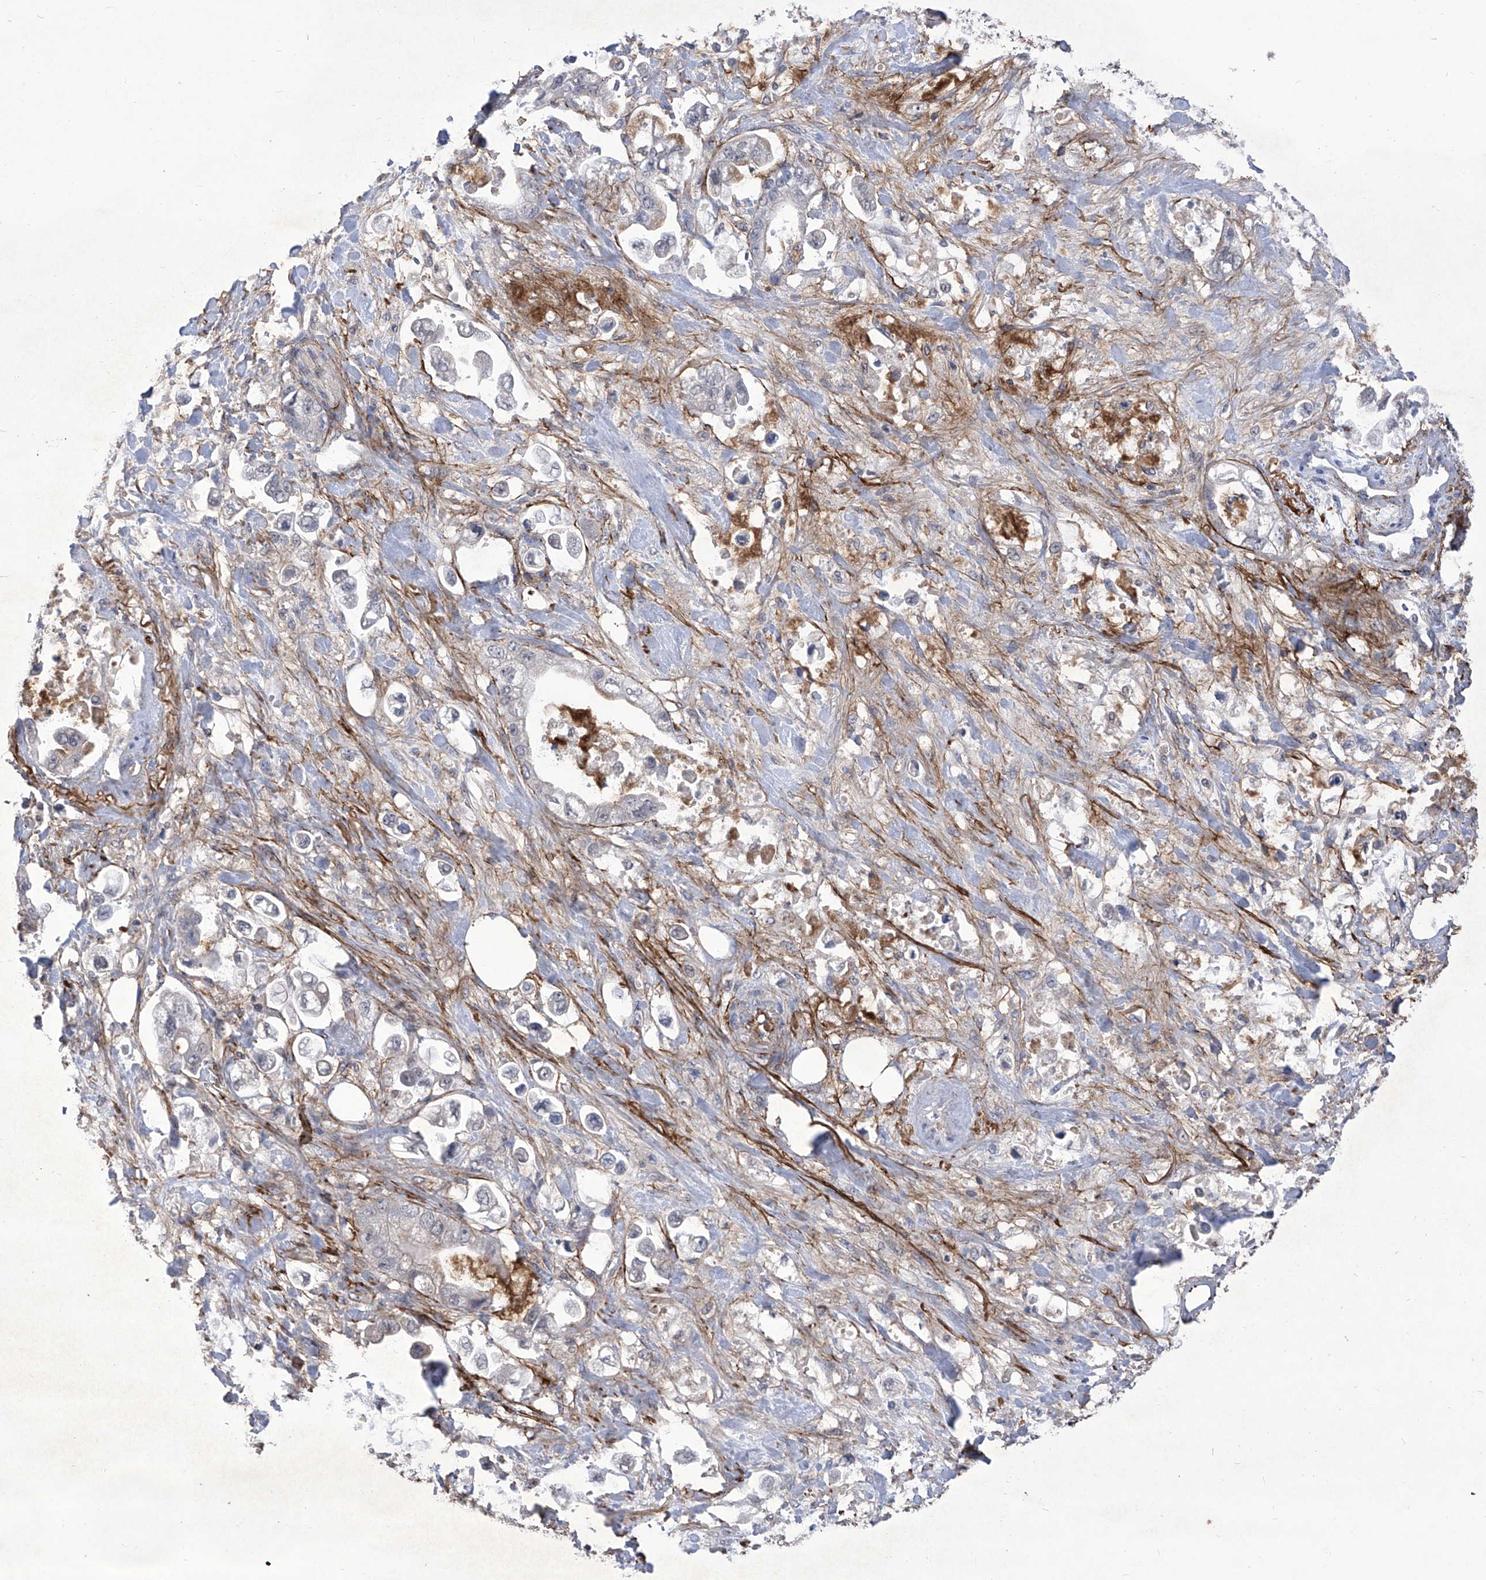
{"staining": {"intensity": "negative", "quantity": "none", "location": "none"}, "tissue": "stomach cancer", "cell_type": "Tumor cells", "image_type": "cancer", "snomed": [{"axis": "morphology", "description": "Adenocarcinoma, NOS"}, {"axis": "topography", "description": "Stomach"}], "caption": "Immunohistochemistry (IHC) photomicrograph of neoplastic tissue: stomach cancer (adenocarcinoma) stained with DAB (3,3'-diaminobenzidine) reveals no significant protein expression in tumor cells.", "gene": "TXNIP", "patient": {"sex": "male", "age": 62}}